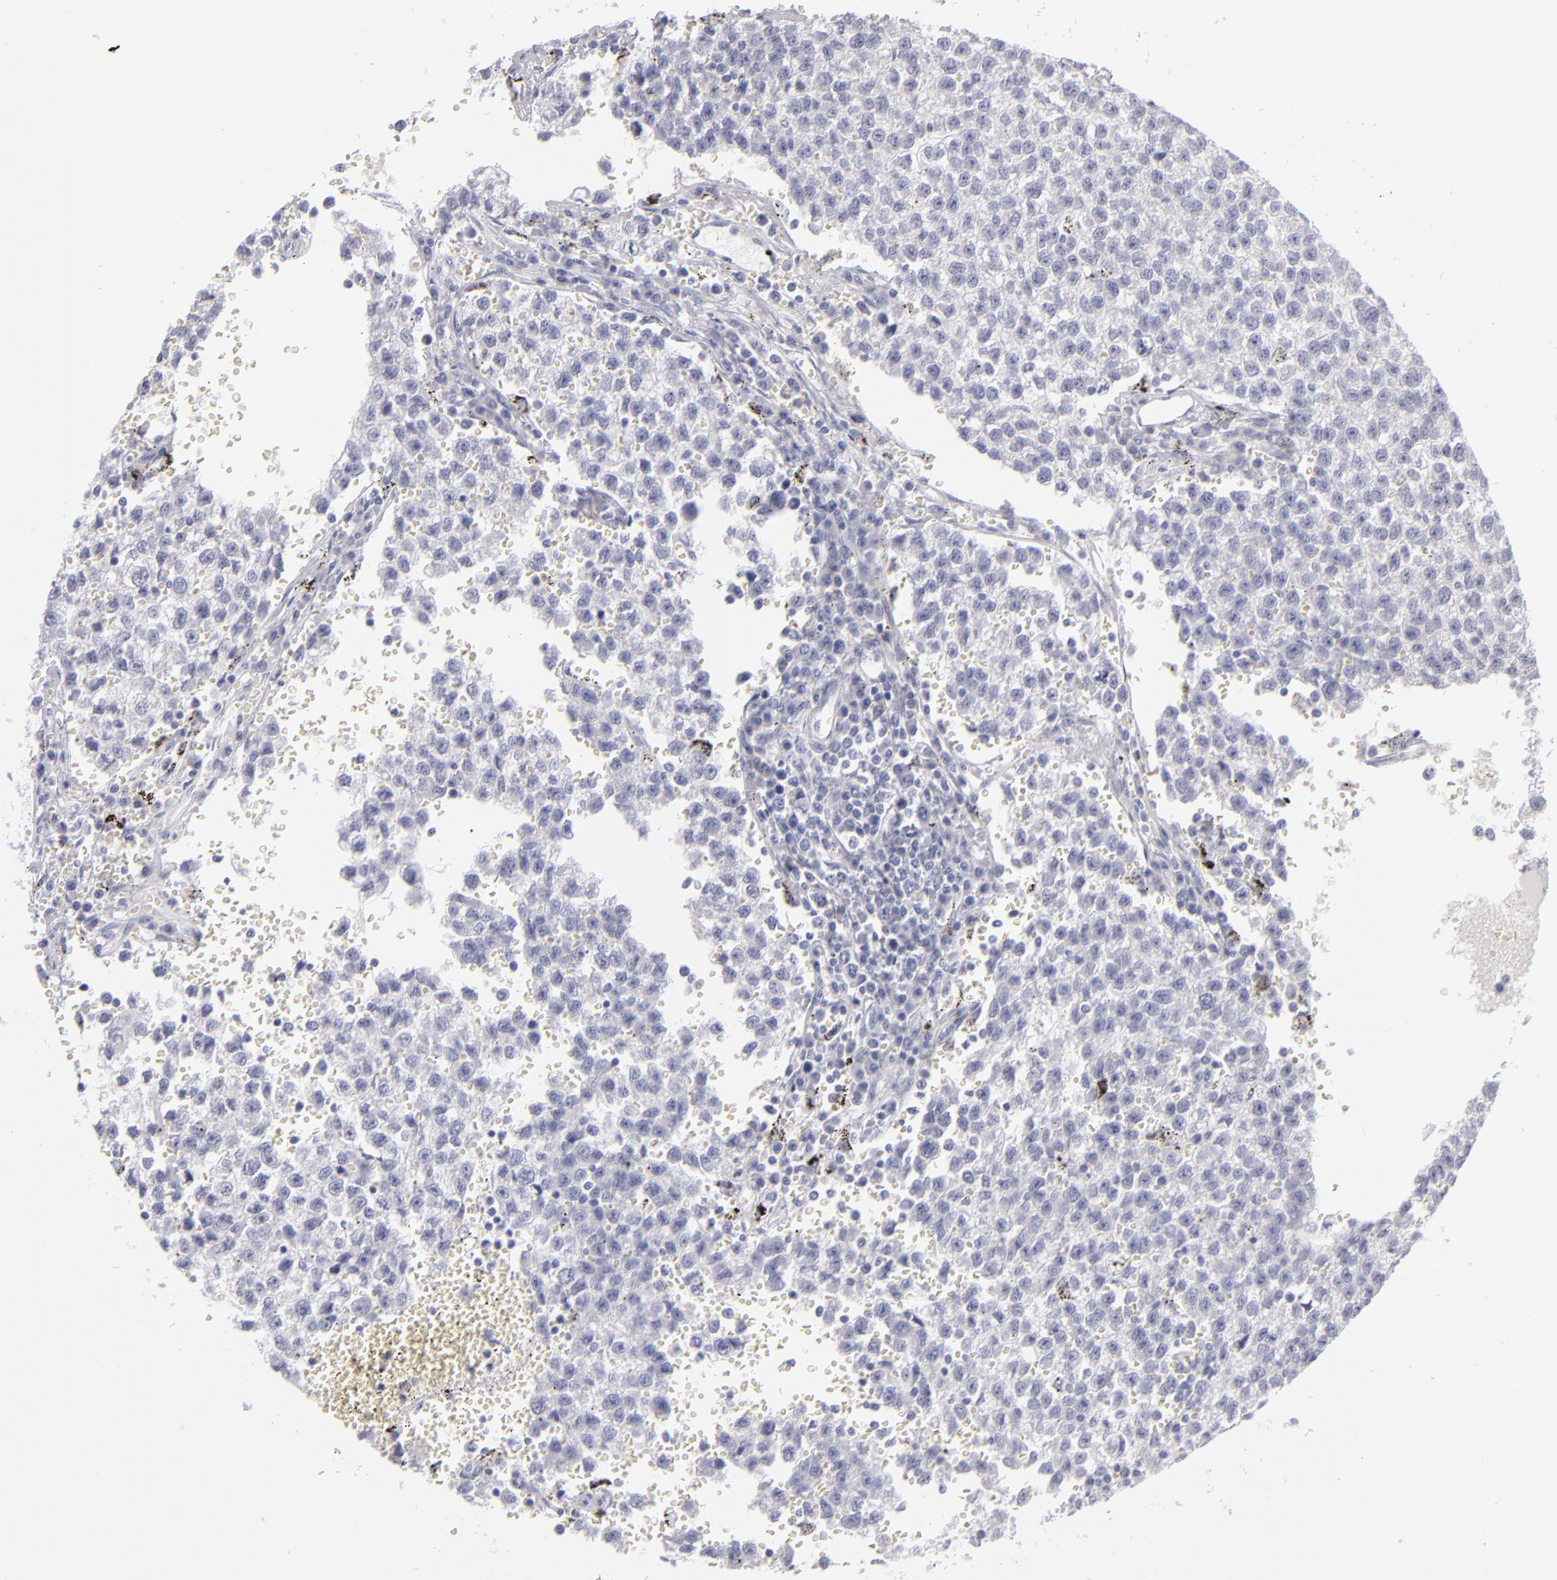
{"staining": {"intensity": "negative", "quantity": "none", "location": "none"}, "tissue": "testis cancer", "cell_type": "Tumor cells", "image_type": "cancer", "snomed": [{"axis": "morphology", "description": "Seminoma, NOS"}, {"axis": "topography", "description": "Testis"}], "caption": "IHC of seminoma (testis) reveals no staining in tumor cells. (DAB (3,3'-diaminobenzidine) IHC with hematoxylin counter stain).", "gene": "MYH11", "patient": {"sex": "male", "age": 35}}